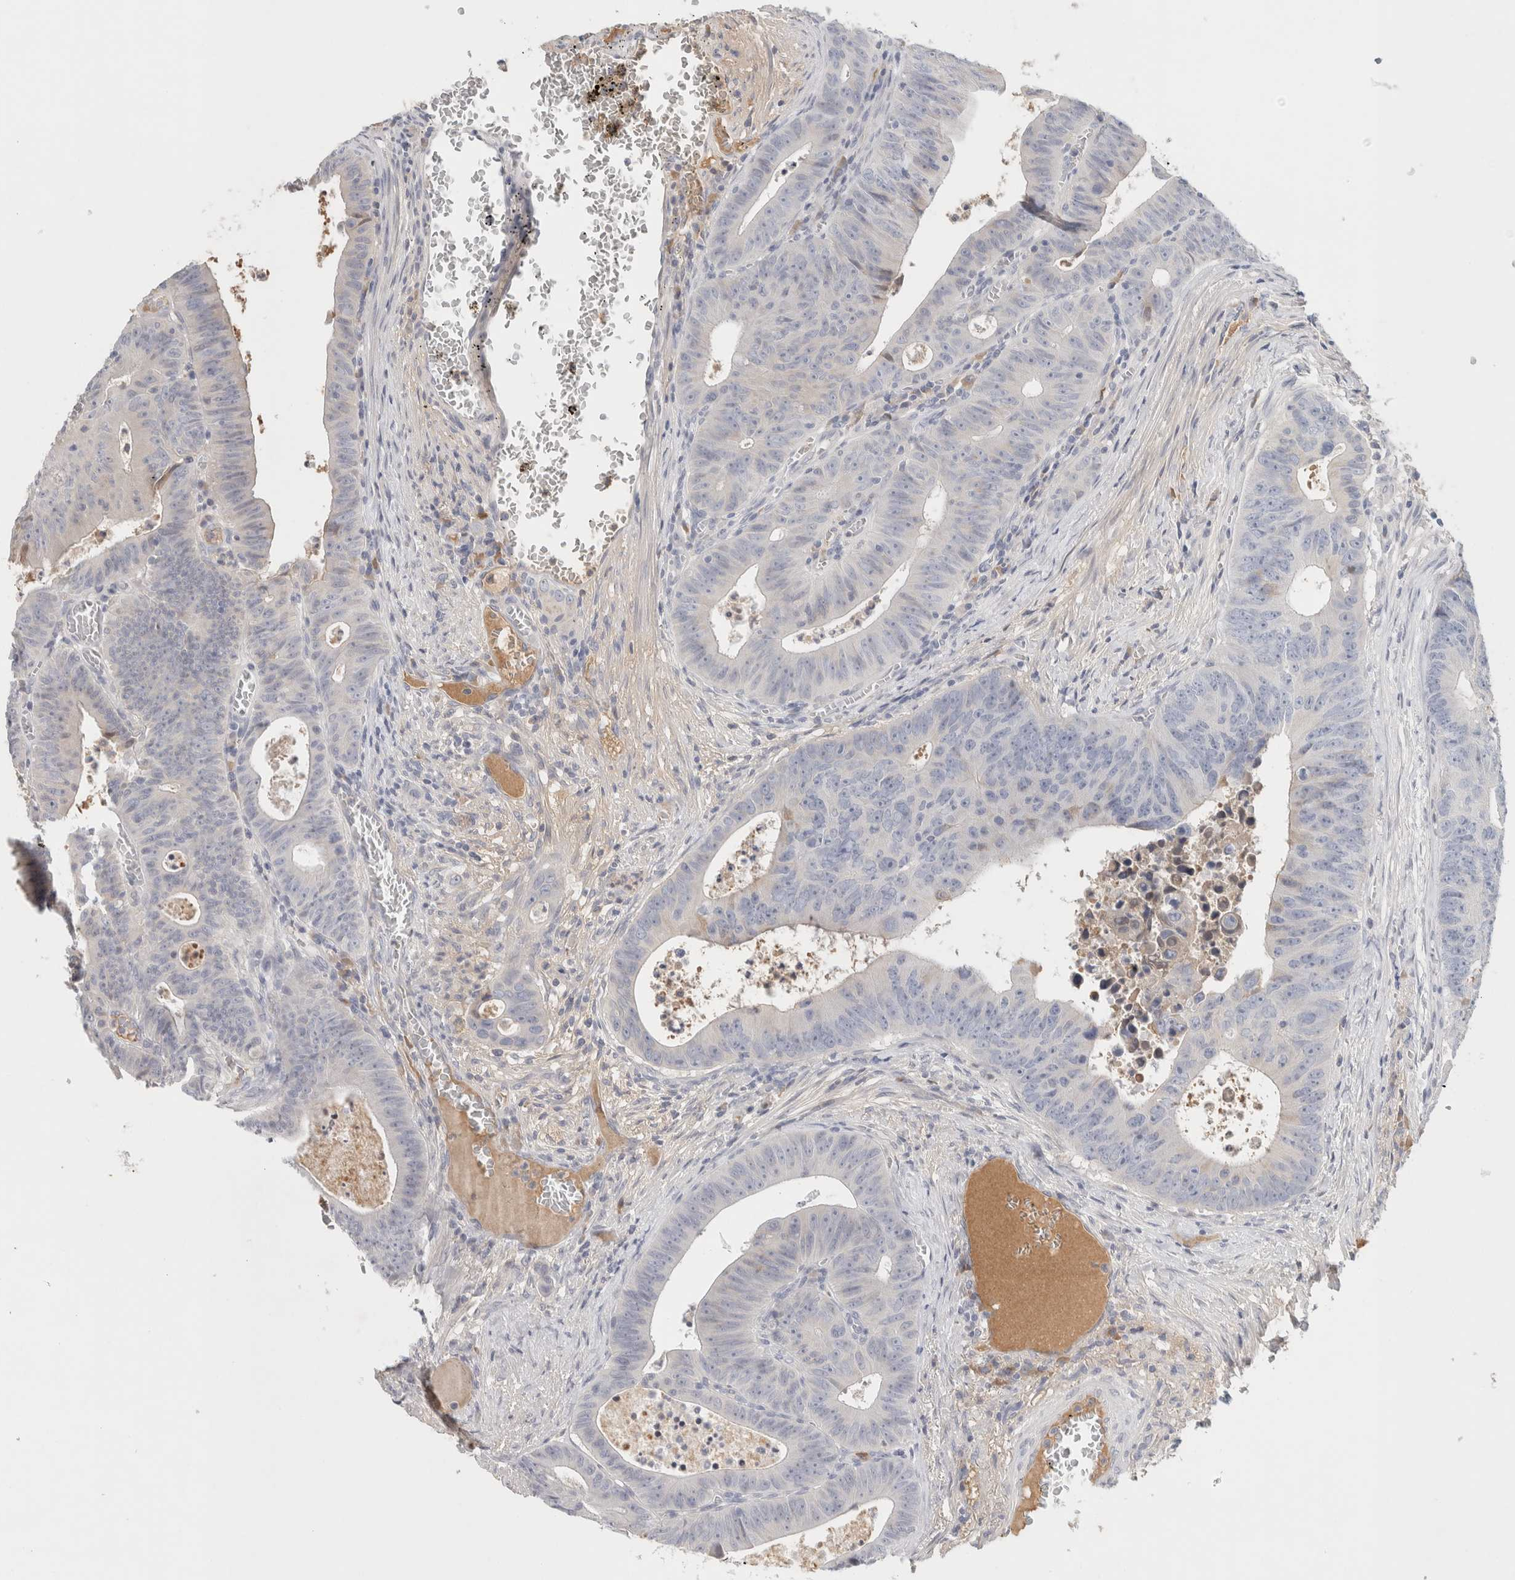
{"staining": {"intensity": "negative", "quantity": "none", "location": "none"}, "tissue": "colorectal cancer", "cell_type": "Tumor cells", "image_type": "cancer", "snomed": [{"axis": "morphology", "description": "Adenocarcinoma, NOS"}, {"axis": "topography", "description": "Colon"}], "caption": "A histopathology image of colorectal cancer (adenocarcinoma) stained for a protein demonstrates no brown staining in tumor cells.", "gene": "STK31", "patient": {"sex": "male", "age": 87}}